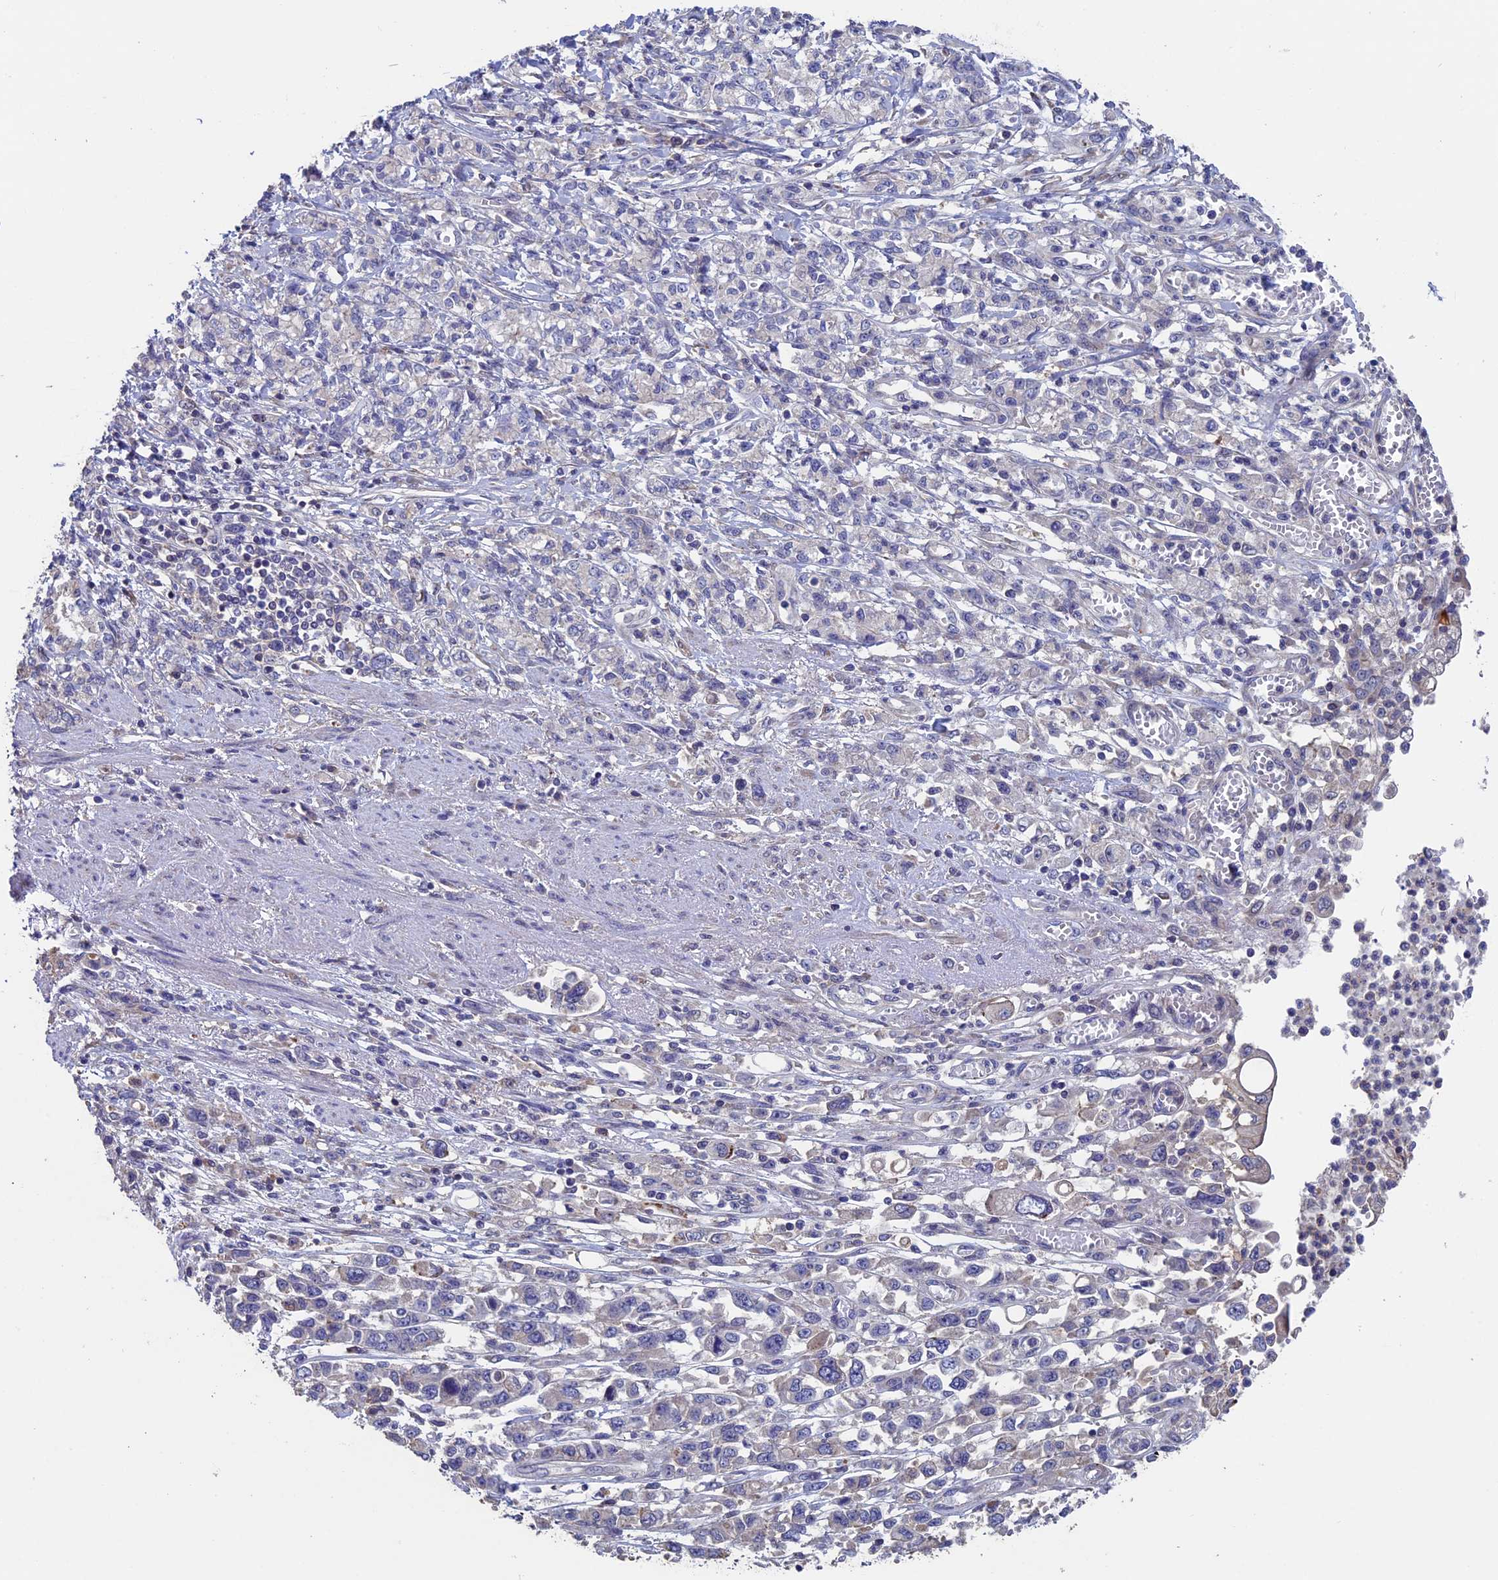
{"staining": {"intensity": "negative", "quantity": "none", "location": "none"}, "tissue": "stomach cancer", "cell_type": "Tumor cells", "image_type": "cancer", "snomed": [{"axis": "morphology", "description": "Adenocarcinoma, NOS"}, {"axis": "topography", "description": "Stomach"}], "caption": "Stomach cancer was stained to show a protein in brown. There is no significant expression in tumor cells.", "gene": "LCMT1", "patient": {"sex": "female", "age": 76}}